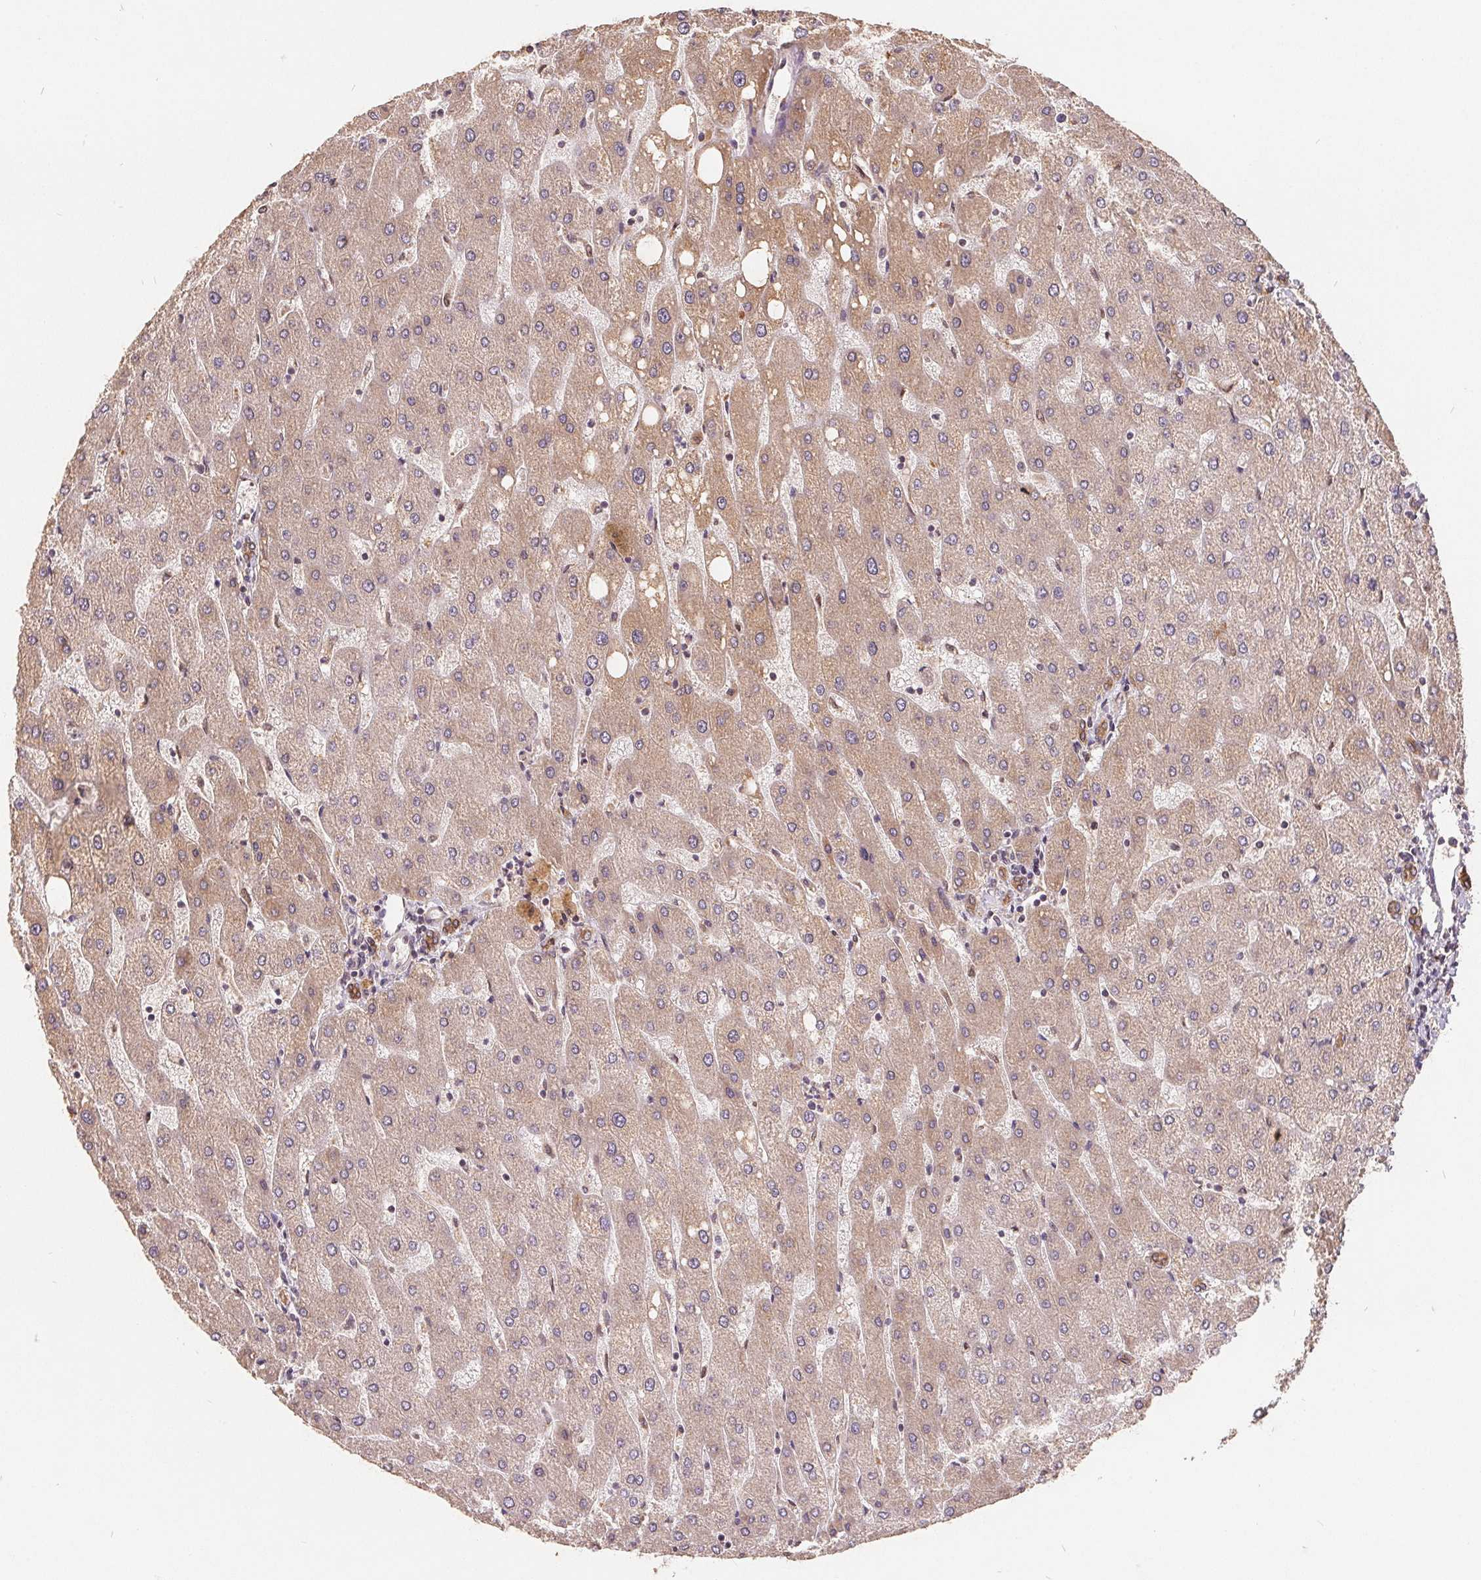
{"staining": {"intensity": "moderate", "quantity": ">75%", "location": "cytoplasmic/membranous"}, "tissue": "liver", "cell_type": "Cholangiocytes", "image_type": "normal", "snomed": [{"axis": "morphology", "description": "Normal tissue, NOS"}, {"axis": "topography", "description": "Liver"}], "caption": "The immunohistochemical stain labels moderate cytoplasmic/membranous staining in cholangiocytes of unremarkable liver. (IHC, brightfield microscopy, high magnification).", "gene": "CDIPT", "patient": {"sex": "male", "age": 67}}